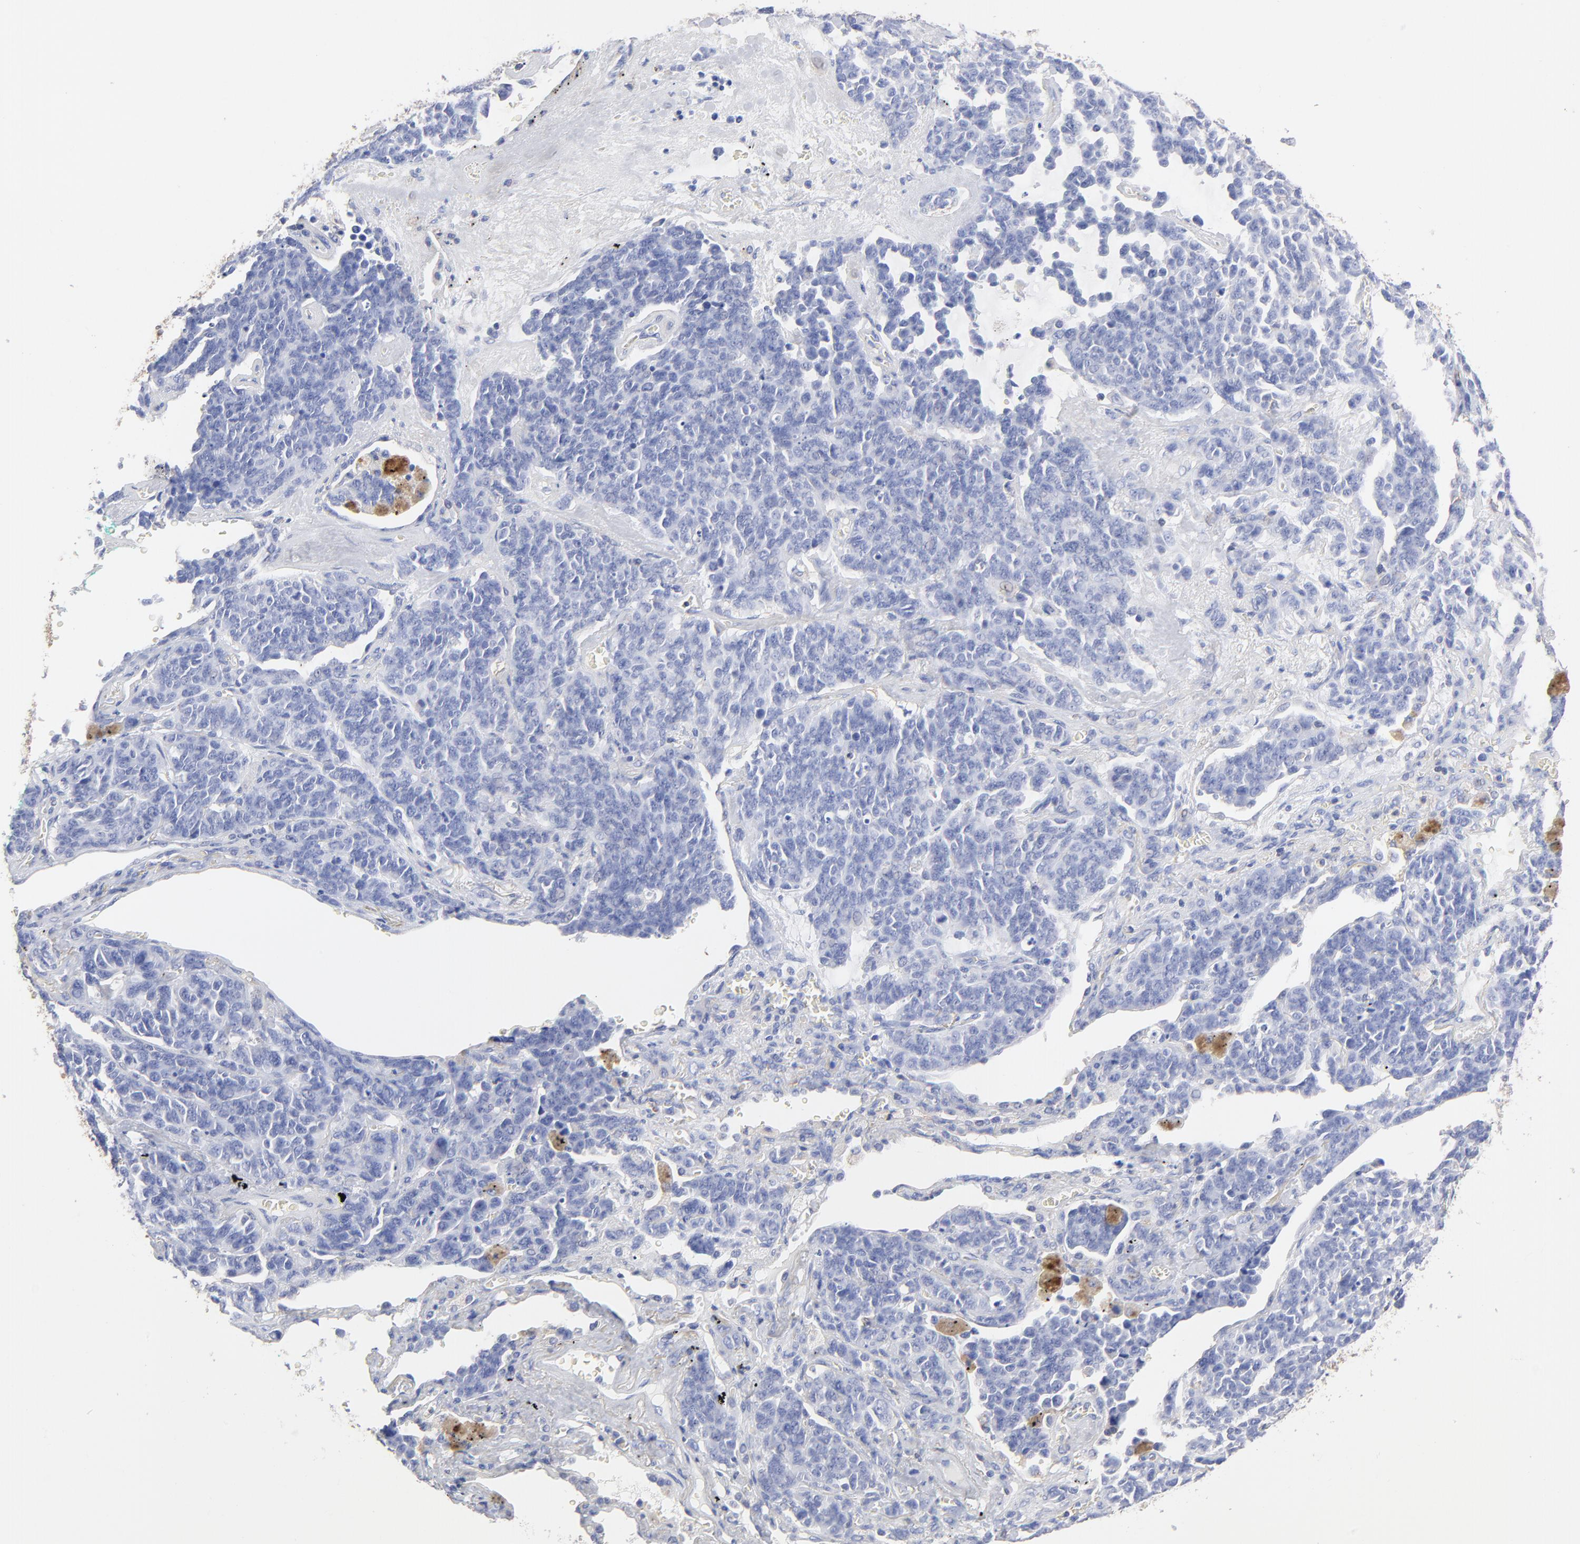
{"staining": {"intensity": "negative", "quantity": "none", "location": "none"}, "tissue": "lung cancer", "cell_type": "Tumor cells", "image_type": "cancer", "snomed": [{"axis": "morphology", "description": "Neoplasm, malignant, NOS"}, {"axis": "topography", "description": "Lung"}], "caption": "A photomicrograph of lung cancer (neoplasm (malignant)) stained for a protein shows no brown staining in tumor cells.", "gene": "ASL", "patient": {"sex": "female", "age": 58}}